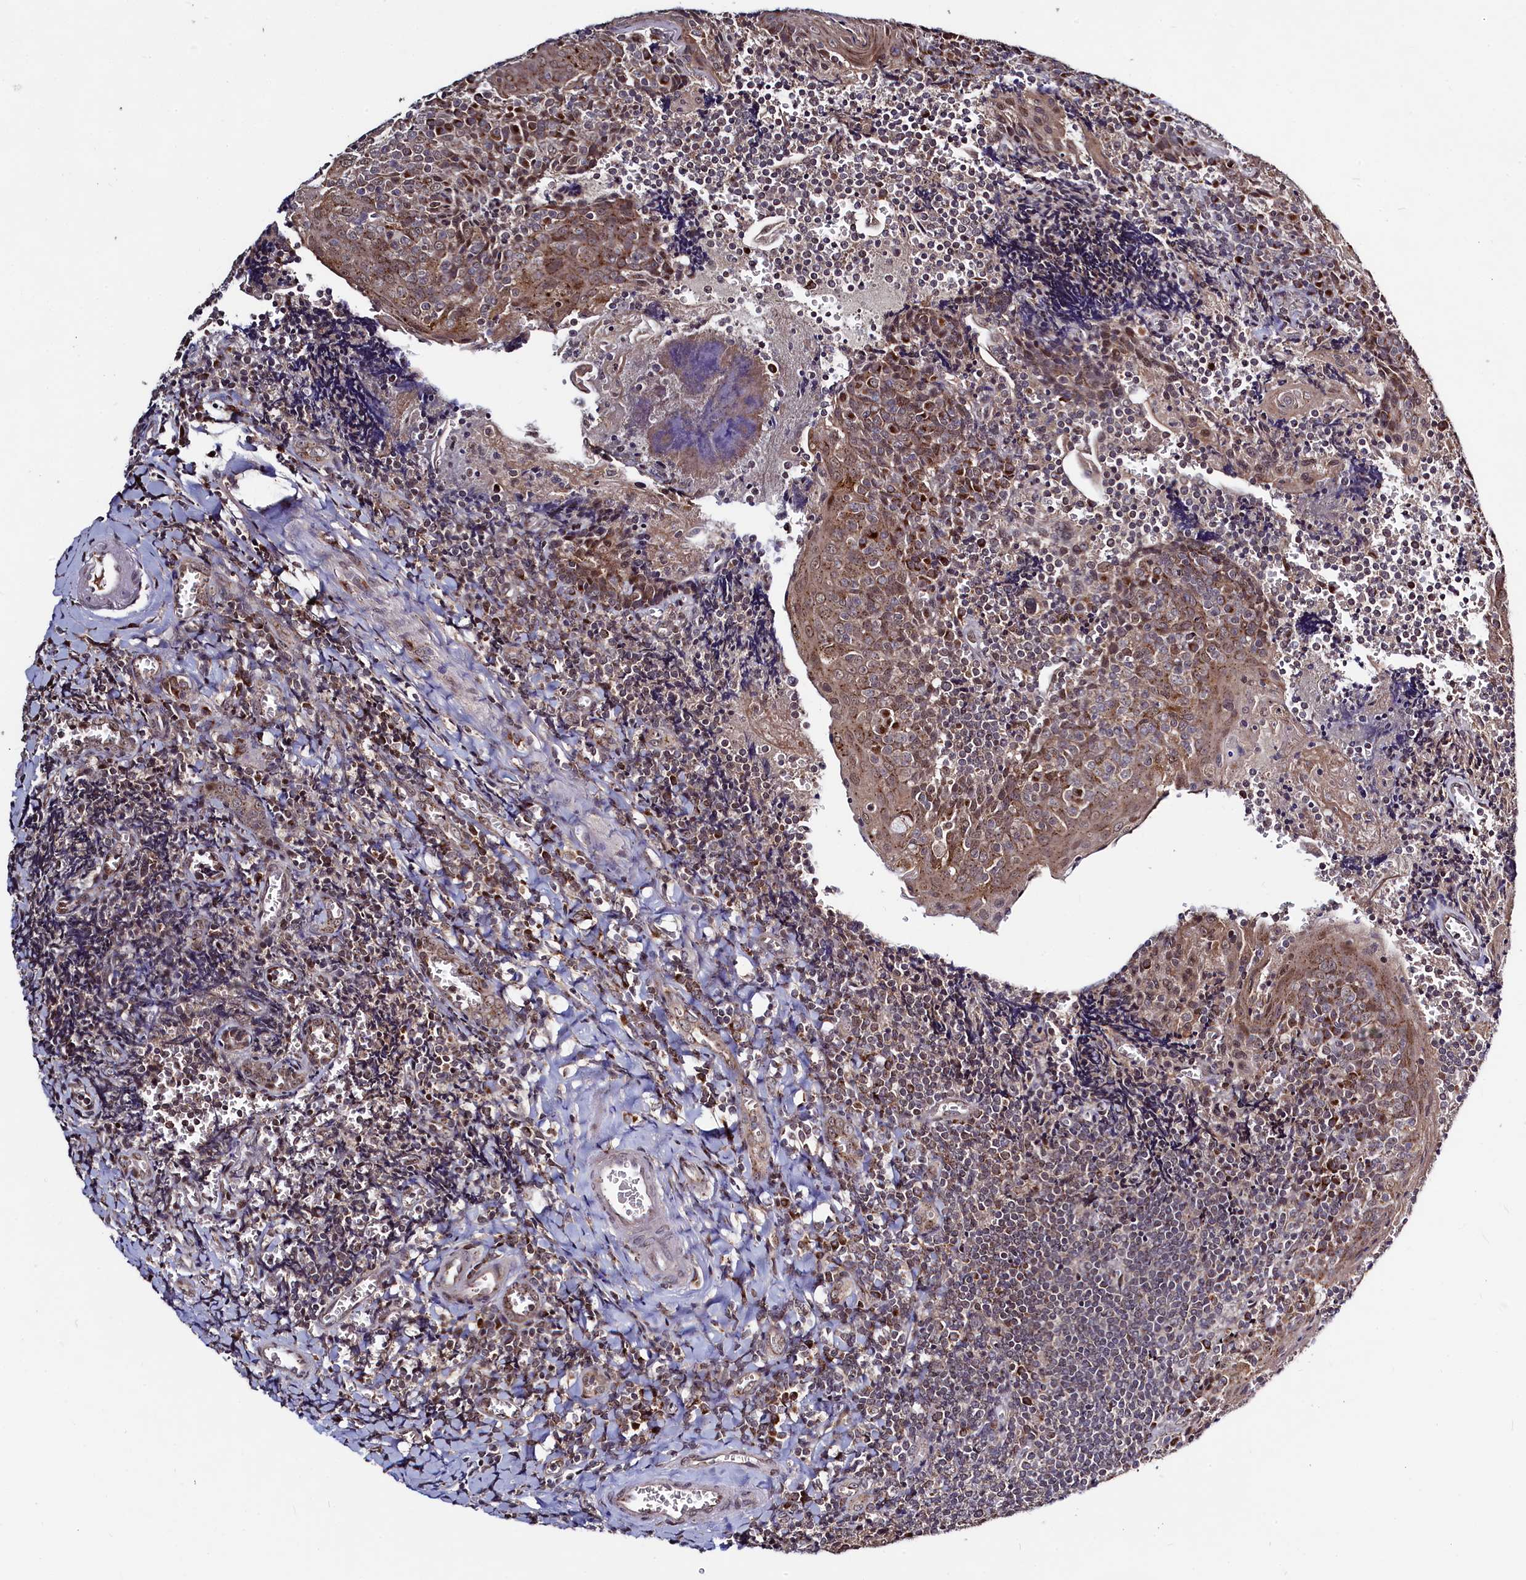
{"staining": {"intensity": "weak", "quantity": ">75%", "location": "cytoplasmic/membranous"}, "tissue": "tonsil", "cell_type": "Germinal center cells", "image_type": "normal", "snomed": [{"axis": "morphology", "description": "Normal tissue, NOS"}, {"axis": "topography", "description": "Tonsil"}], "caption": "Protein expression analysis of normal tonsil exhibits weak cytoplasmic/membranous positivity in about >75% of germinal center cells.", "gene": "SEC24C", "patient": {"sex": "male", "age": 27}}